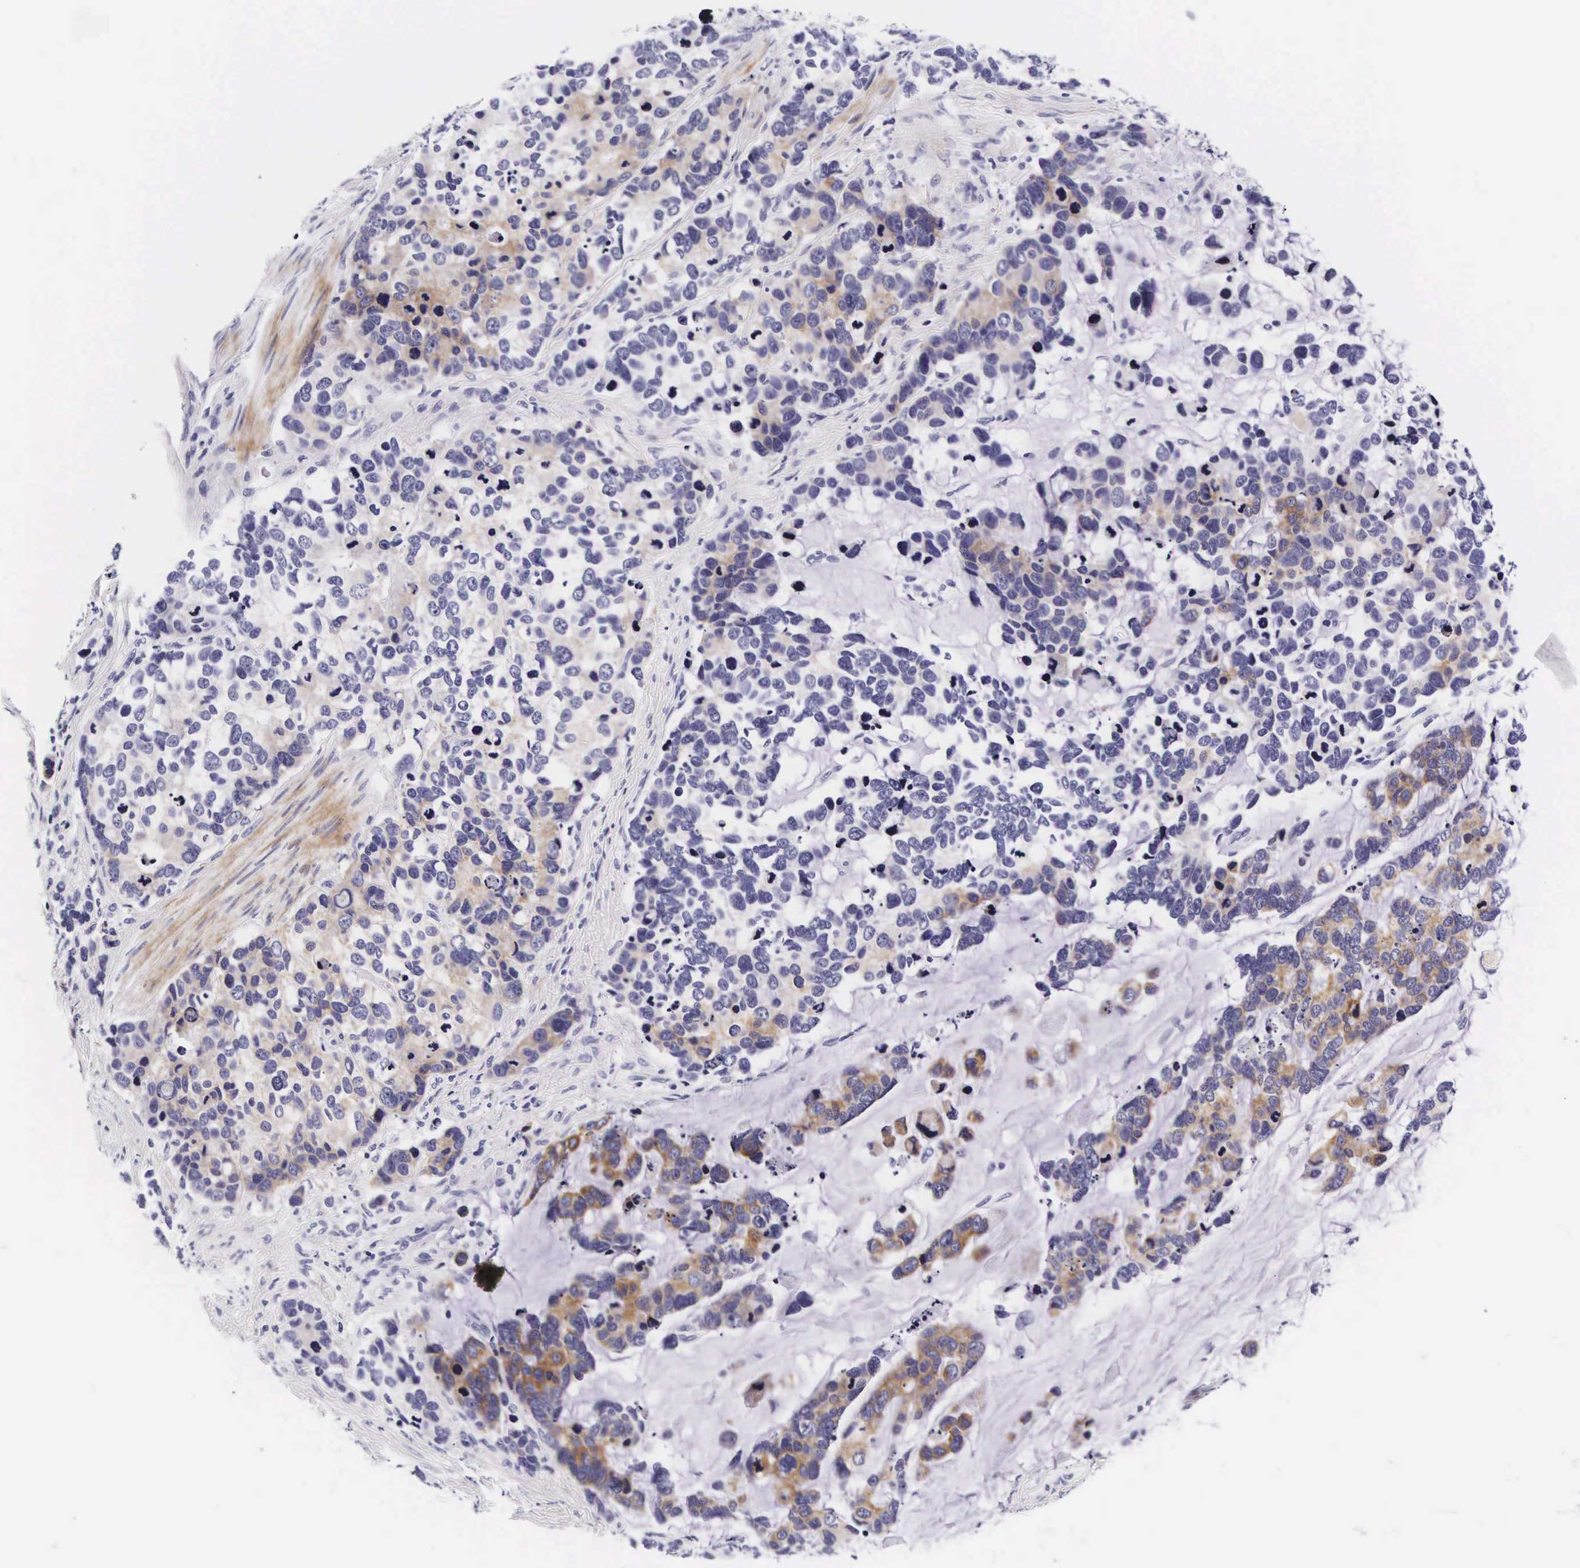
{"staining": {"intensity": "negative", "quantity": "none", "location": "none"}, "tissue": "stomach cancer", "cell_type": "Tumor cells", "image_type": "cancer", "snomed": [{"axis": "morphology", "description": "Adenocarcinoma, NOS"}, {"axis": "topography", "description": "Stomach, upper"}], "caption": "Tumor cells are negative for protein expression in human stomach cancer (adenocarcinoma).", "gene": "UPRT", "patient": {"sex": "male", "age": 71}}